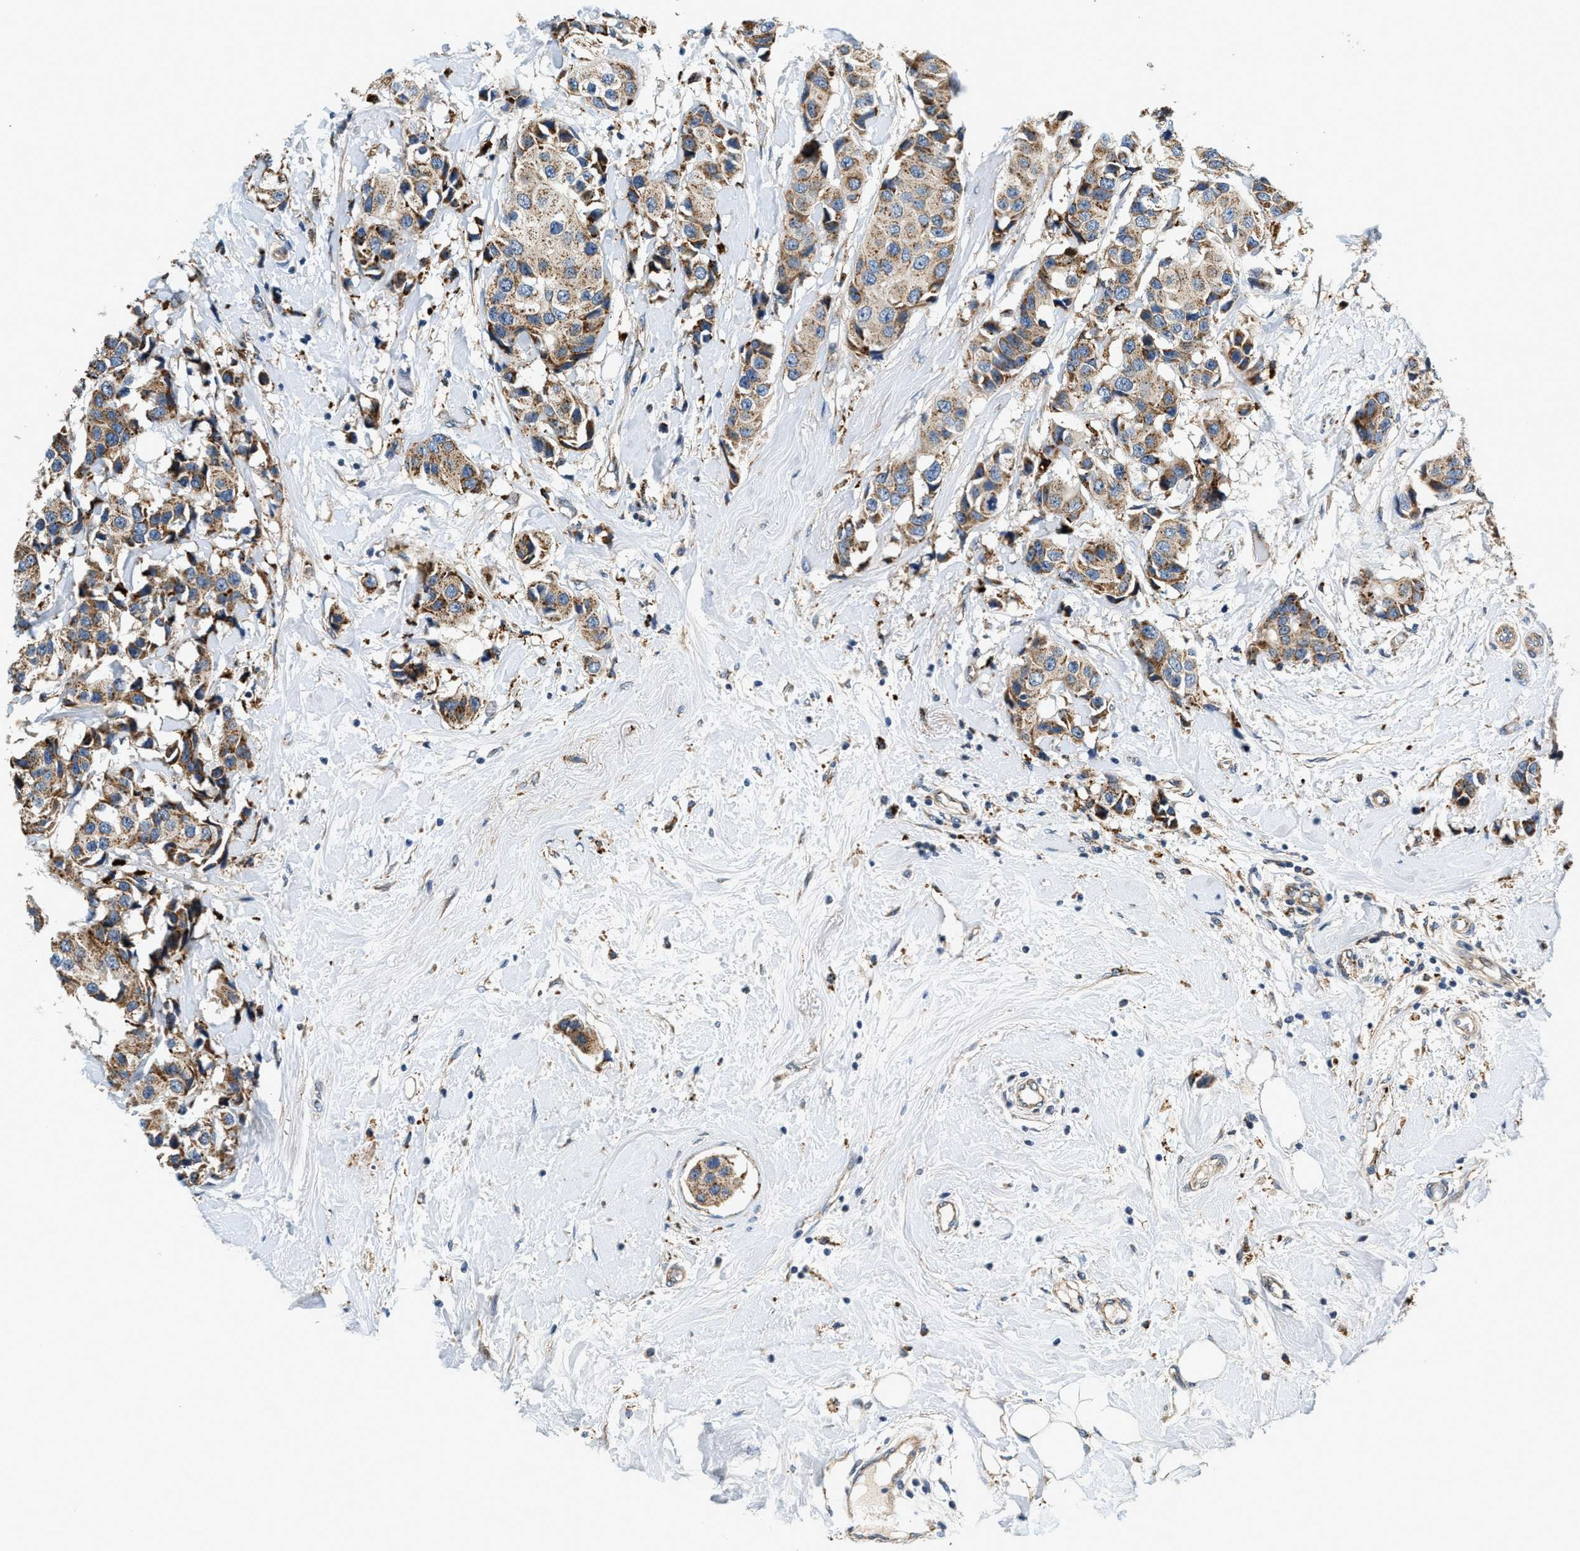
{"staining": {"intensity": "moderate", "quantity": ">75%", "location": "cytoplasmic/membranous"}, "tissue": "breast cancer", "cell_type": "Tumor cells", "image_type": "cancer", "snomed": [{"axis": "morphology", "description": "Normal tissue, NOS"}, {"axis": "morphology", "description": "Duct carcinoma"}, {"axis": "topography", "description": "Breast"}], "caption": "Infiltrating ductal carcinoma (breast) was stained to show a protein in brown. There is medium levels of moderate cytoplasmic/membranous staining in approximately >75% of tumor cells.", "gene": "DUSP10", "patient": {"sex": "female", "age": 39}}